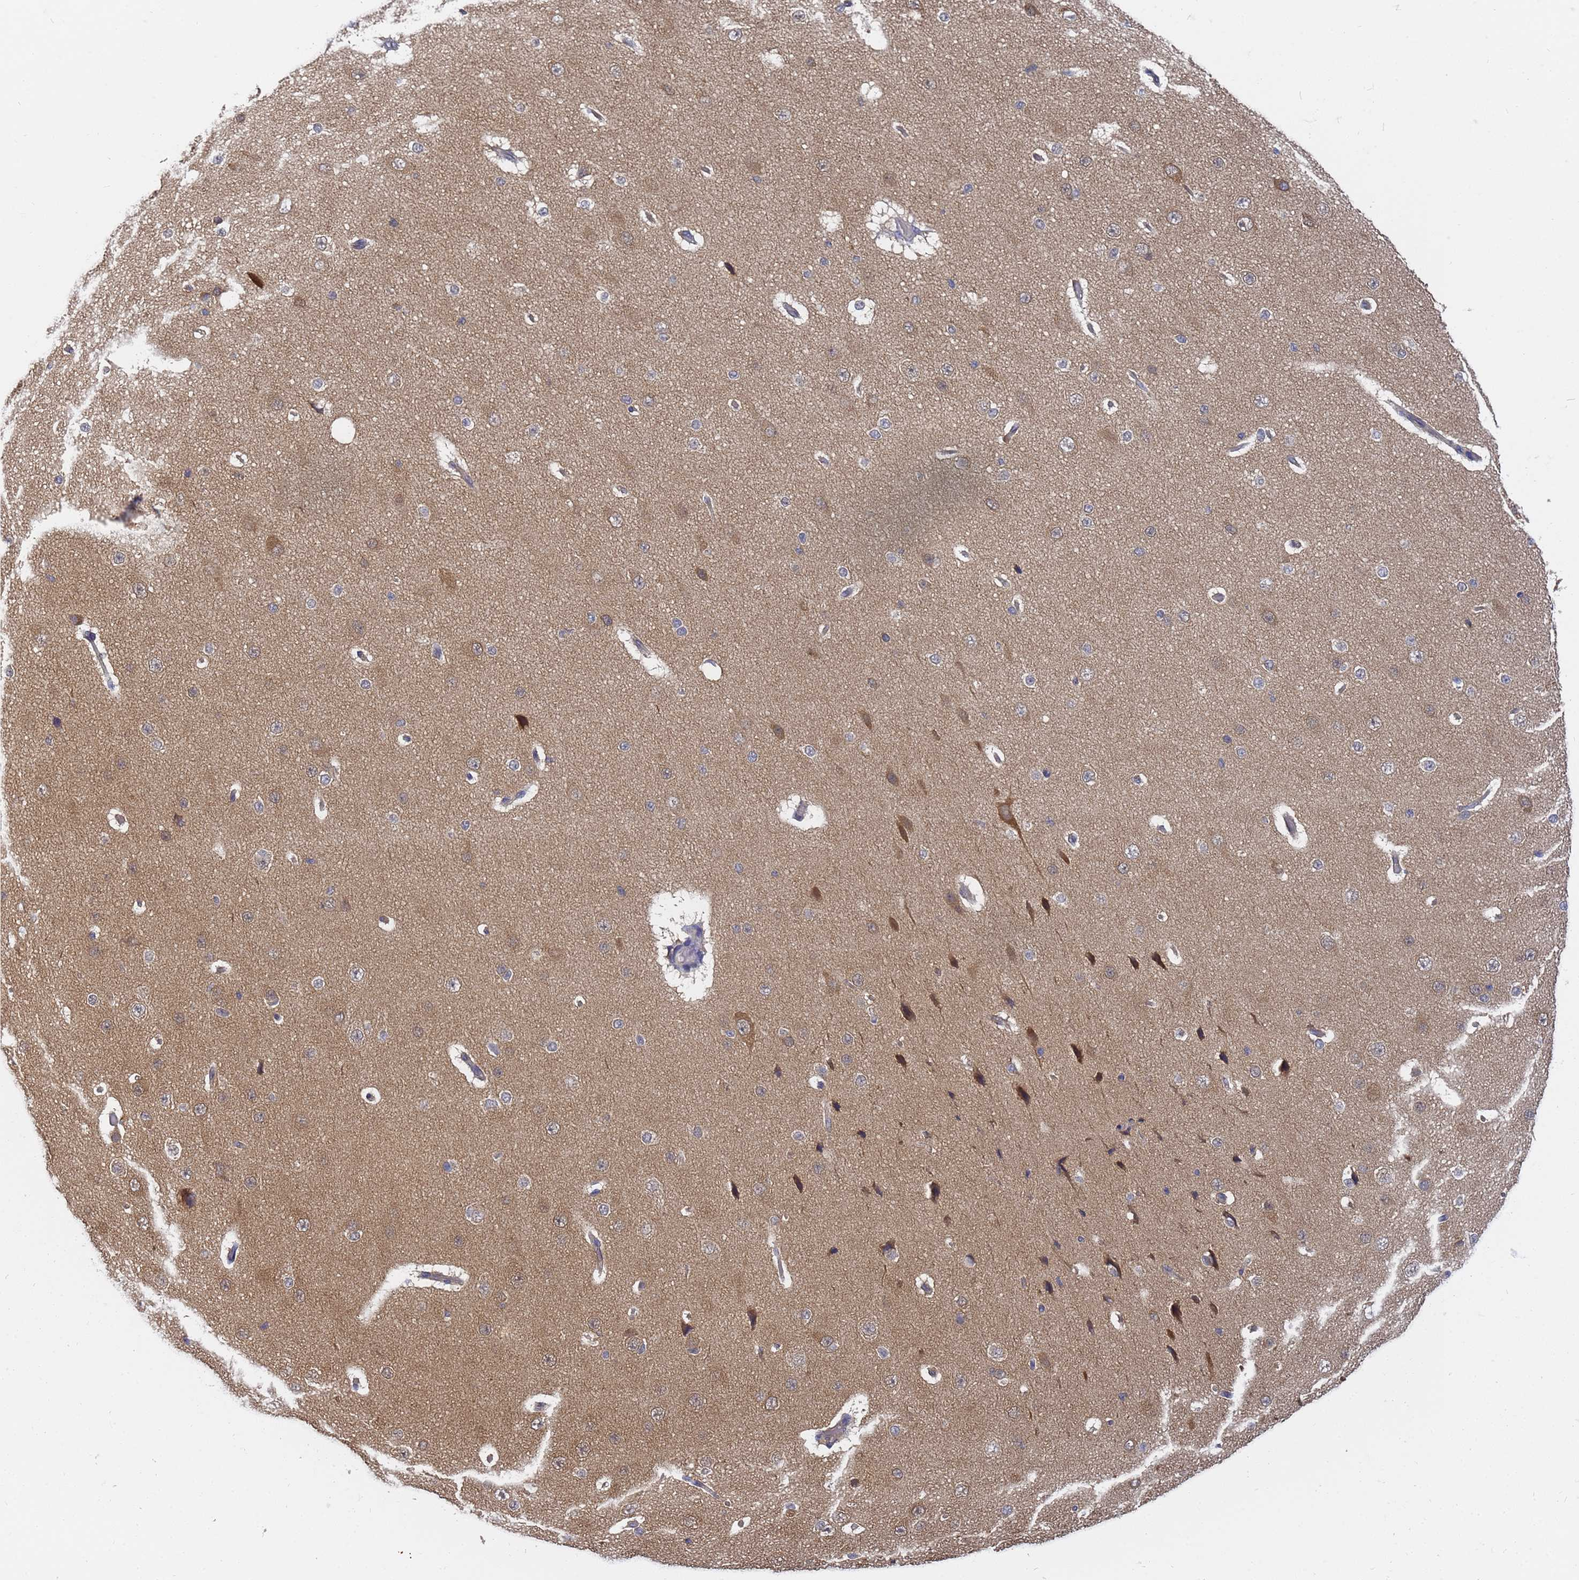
{"staining": {"intensity": "weak", "quantity": "25%-75%", "location": "cytoplasmic/membranous"}, "tissue": "cerebral cortex", "cell_type": "Endothelial cells", "image_type": "normal", "snomed": [{"axis": "morphology", "description": "Normal tissue, NOS"}, {"axis": "morphology", "description": "Developmental malformation"}, {"axis": "topography", "description": "Cerebral cortex"}], "caption": "Protein expression analysis of unremarkable cerebral cortex shows weak cytoplasmic/membranous expression in approximately 25%-75% of endothelial cells.", "gene": "ALS2CL", "patient": {"sex": "female", "age": 30}}